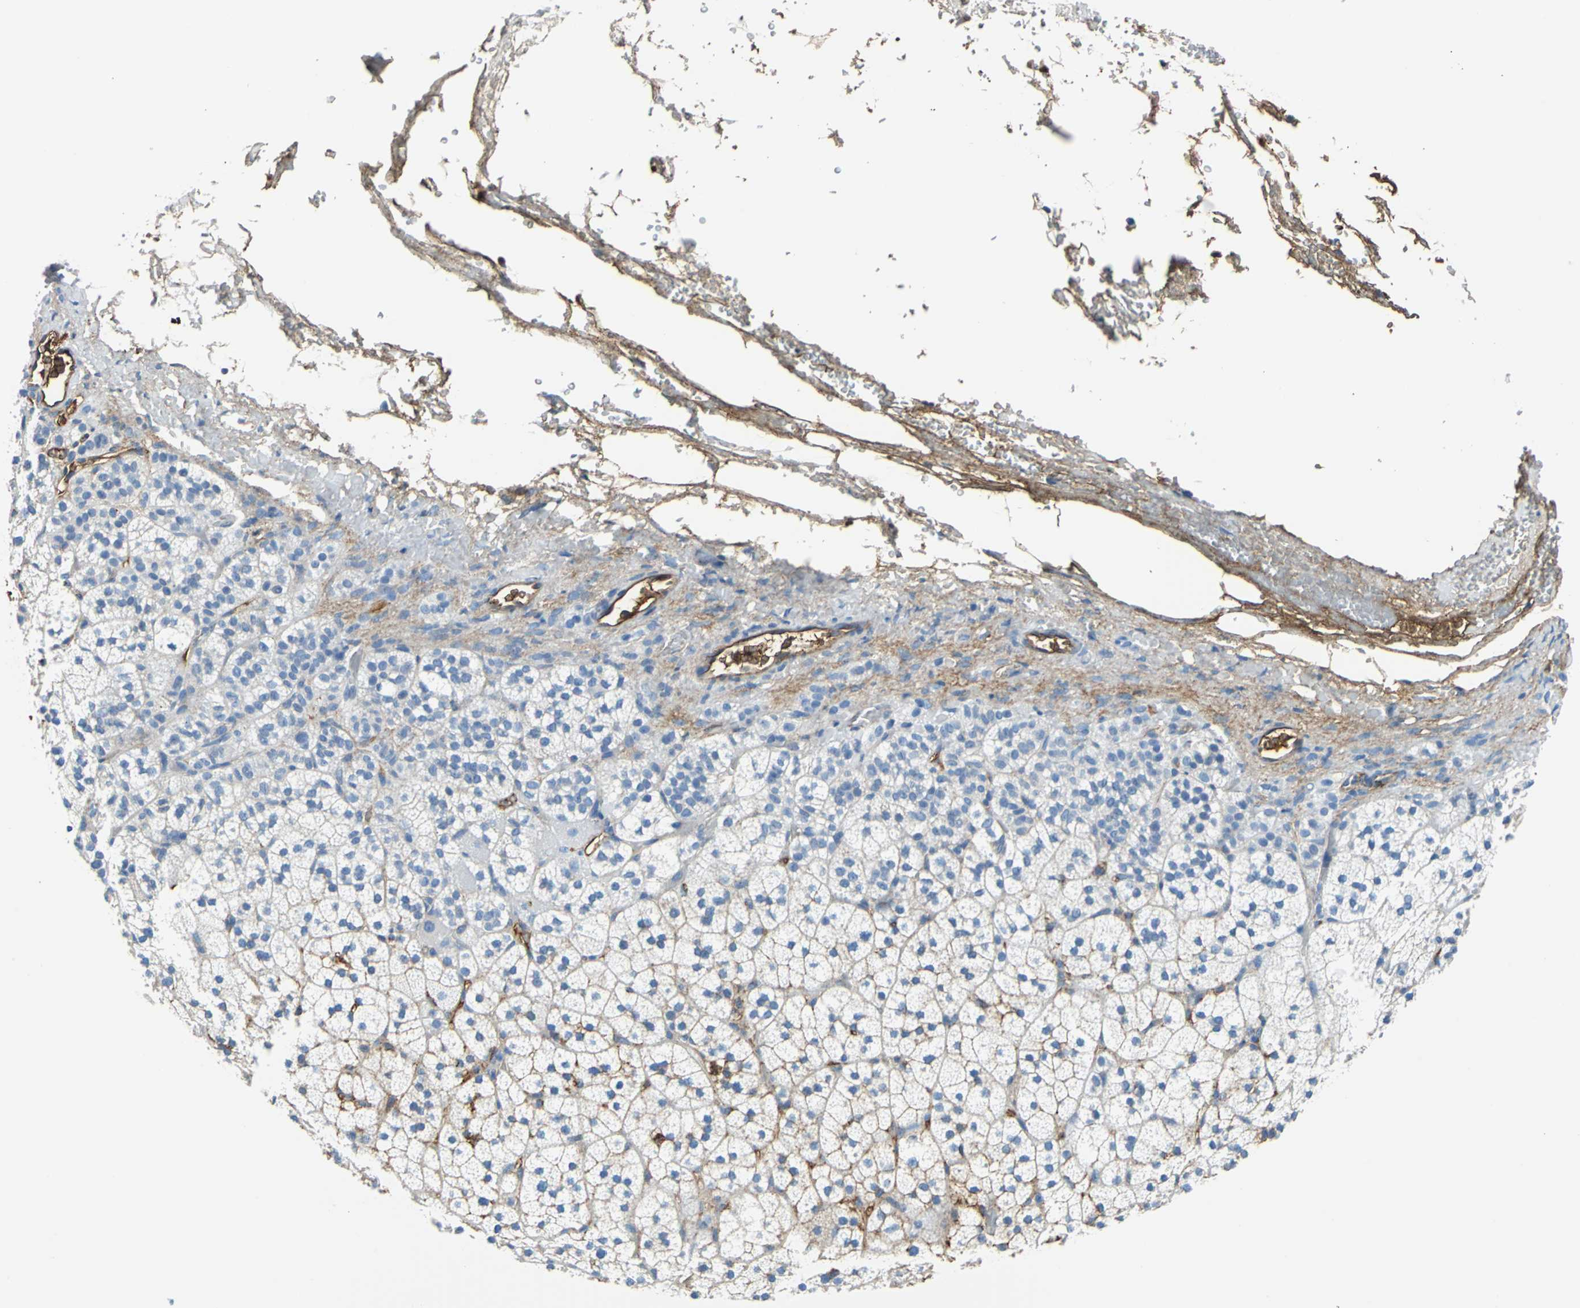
{"staining": {"intensity": "moderate", "quantity": "<25%", "location": "cytoplasmic/membranous"}, "tissue": "adrenal gland", "cell_type": "Glandular cells", "image_type": "normal", "snomed": [{"axis": "morphology", "description": "Normal tissue, NOS"}, {"axis": "topography", "description": "Adrenal gland"}], "caption": "Immunohistochemistry (IHC) micrograph of unremarkable adrenal gland: human adrenal gland stained using immunohistochemistry exhibits low levels of moderate protein expression localized specifically in the cytoplasmic/membranous of glandular cells, appearing as a cytoplasmic/membranous brown color.", "gene": "ALB", "patient": {"sex": "male", "age": 35}}